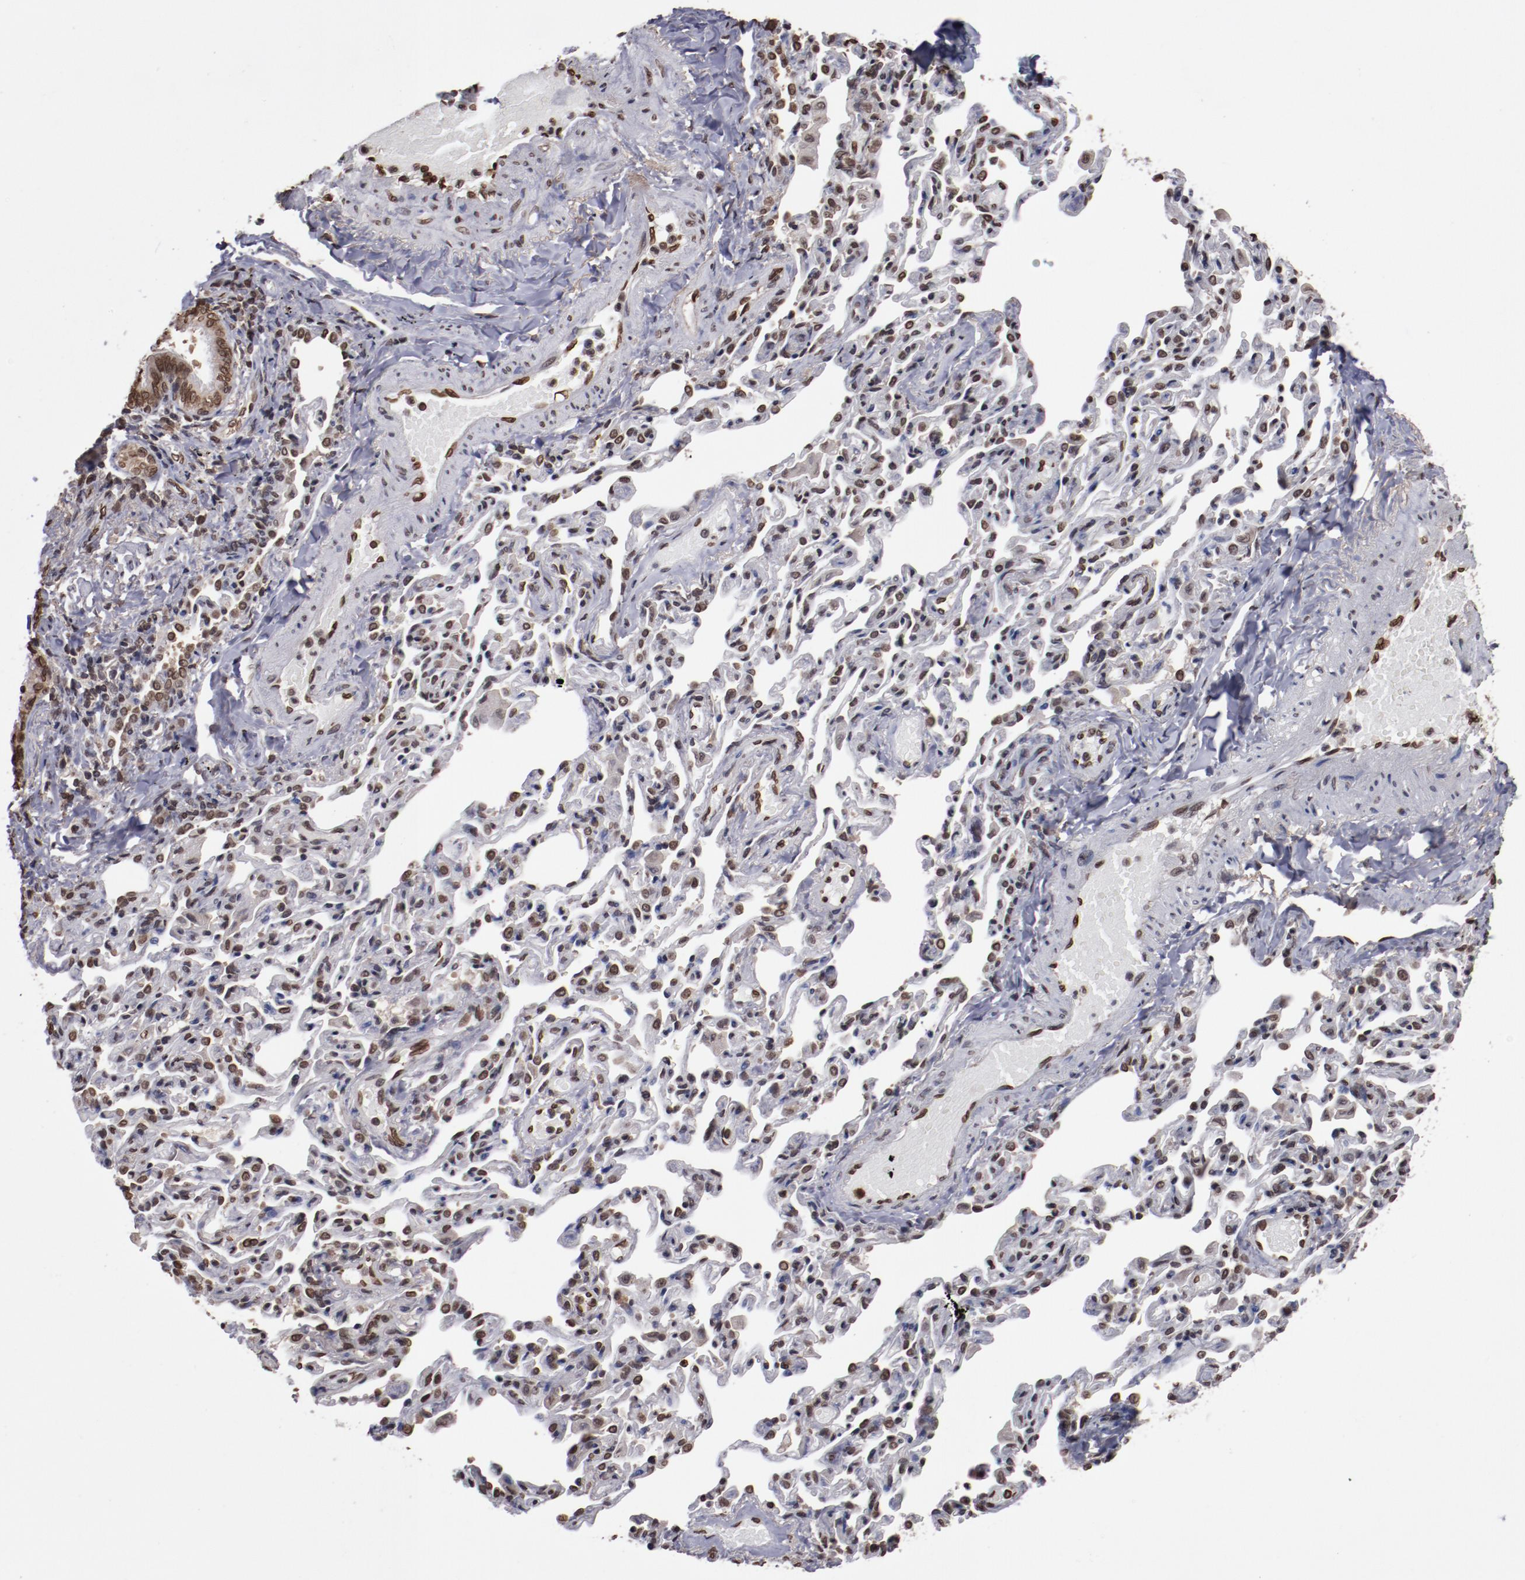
{"staining": {"intensity": "strong", "quantity": ">75%", "location": "nuclear"}, "tissue": "bronchus", "cell_type": "Respiratory epithelial cells", "image_type": "normal", "snomed": [{"axis": "morphology", "description": "Normal tissue, NOS"}, {"axis": "topography", "description": "Lung"}], "caption": "Normal bronchus displays strong nuclear positivity in about >75% of respiratory epithelial cells, visualized by immunohistochemistry.", "gene": "AKT1", "patient": {"sex": "male", "age": 64}}